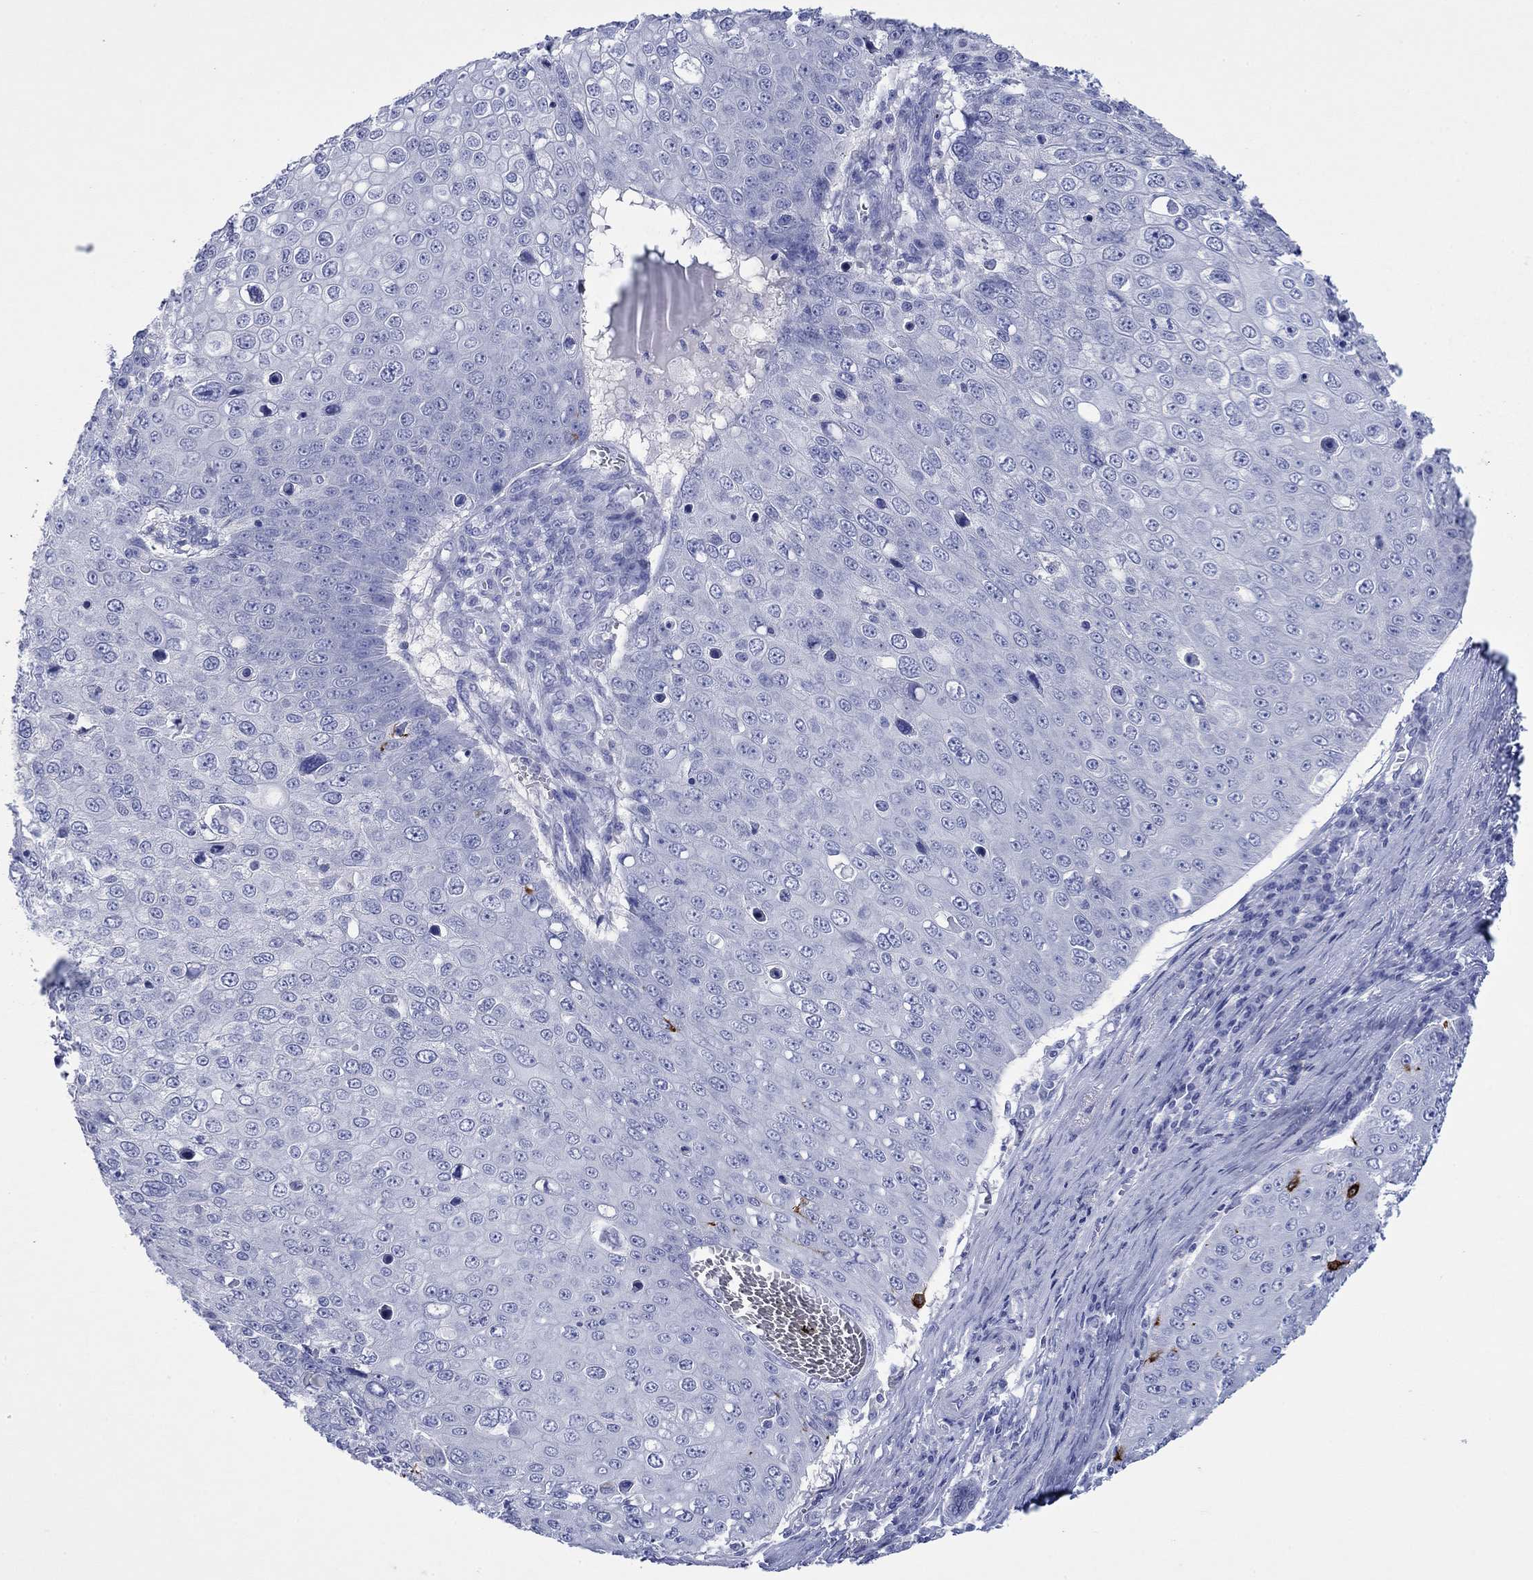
{"staining": {"intensity": "negative", "quantity": "none", "location": "none"}, "tissue": "skin cancer", "cell_type": "Tumor cells", "image_type": "cancer", "snomed": [{"axis": "morphology", "description": "Squamous cell carcinoma, NOS"}, {"axis": "topography", "description": "Skin"}], "caption": "IHC micrograph of neoplastic tissue: skin cancer stained with DAB (3,3'-diaminobenzidine) reveals no significant protein staining in tumor cells.", "gene": "MLANA", "patient": {"sex": "male", "age": 71}}